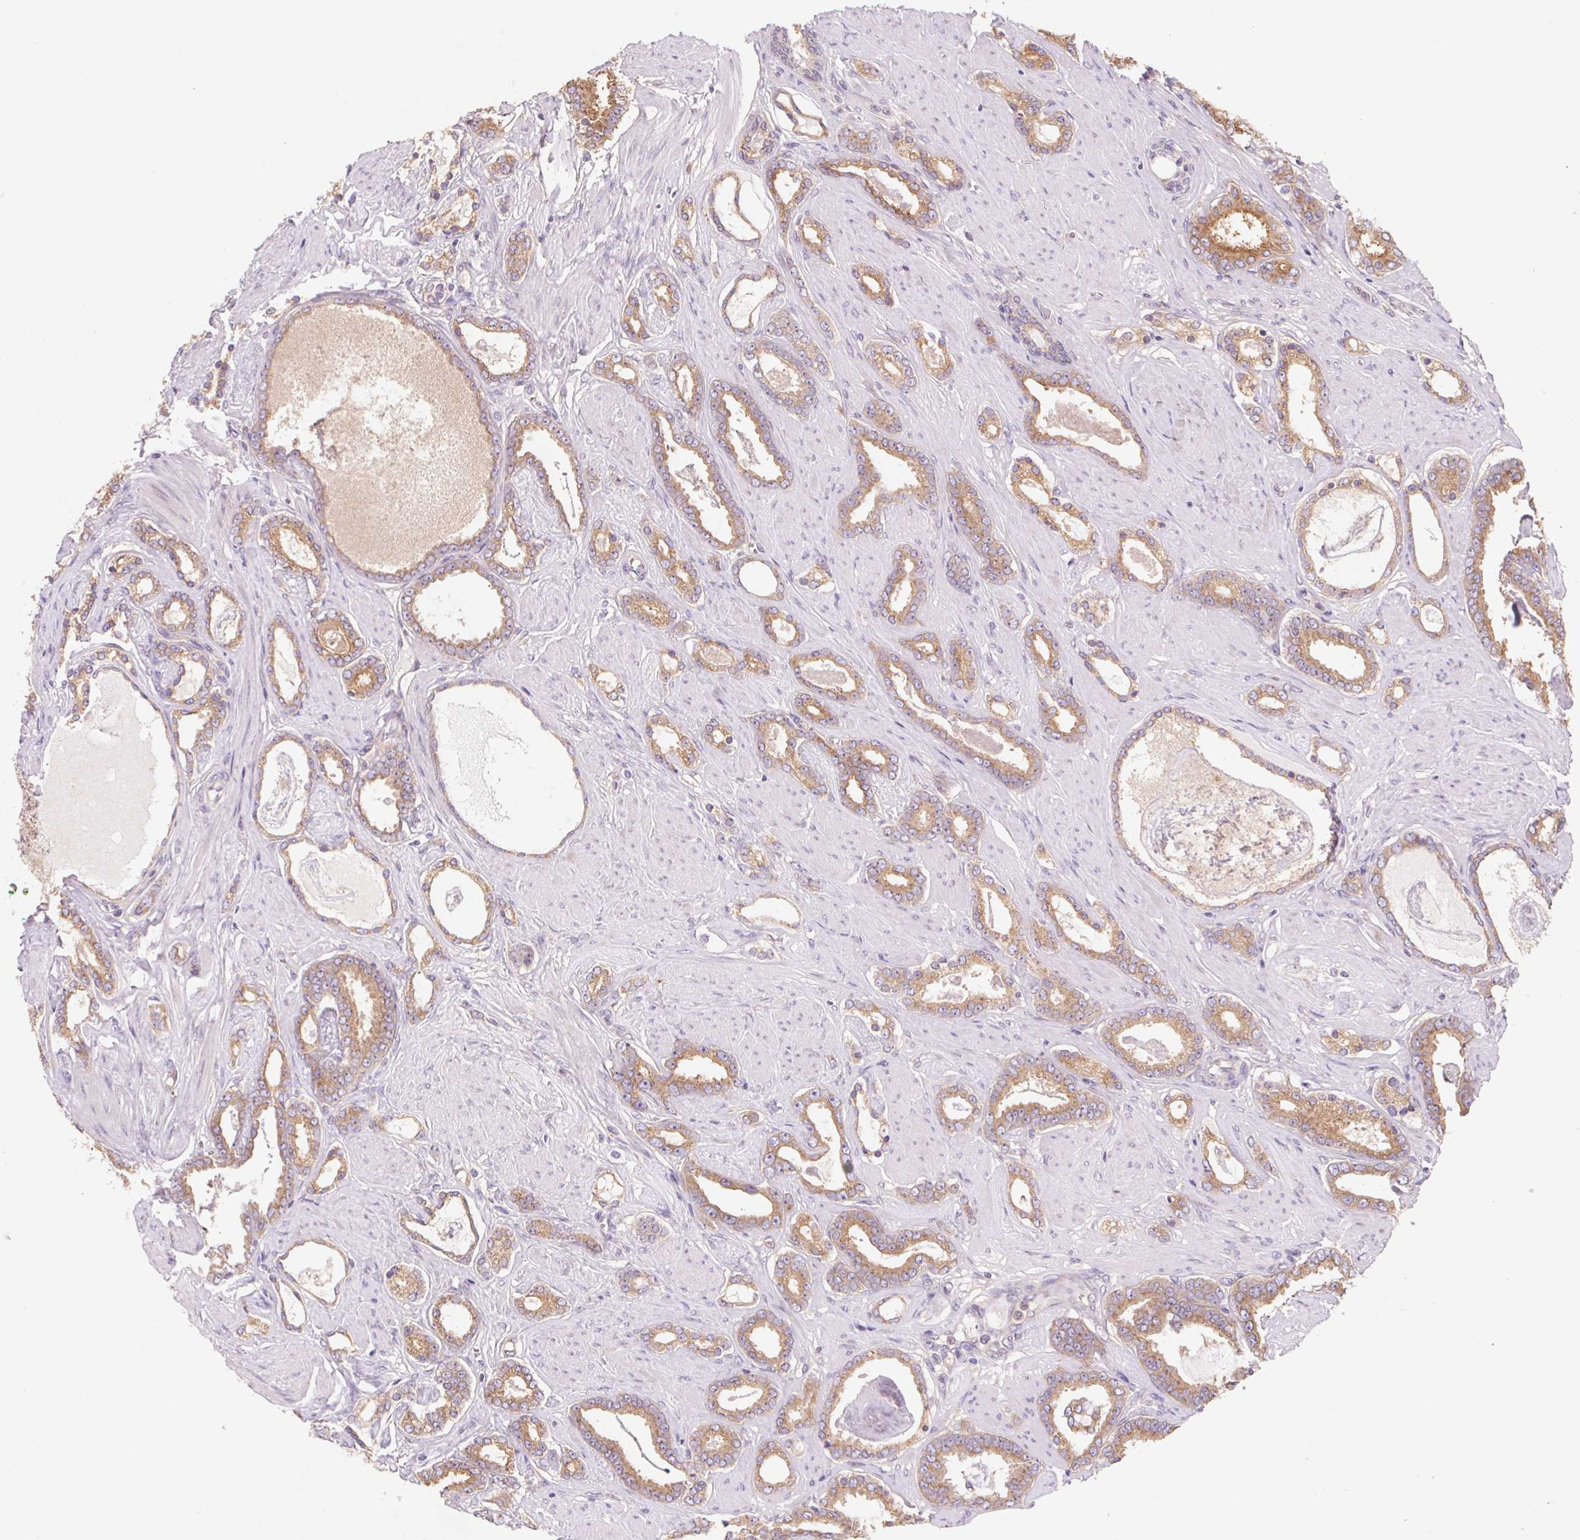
{"staining": {"intensity": "moderate", "quantity": ">75%", "location": "cytoplasmic/membranous"}, "tissue": "prostate cancer", "cell_type": "Tumor cells", "image_type": "cancer", "snomed": [{"axis": "morphology", "description": "Adenocarcinoma, High grade"}, {"axis": "topography", "description": "Prostate"}], "caption": "High-power microscopy captured an immunohistochemistry (IHC) micrograph of adenocarcinoma (high-grade) (prostate), revealing moderate cytoplasmic/membranous expression in about >75% of tumor cells. (IHC, brightfield microscopy, high magnification).", "gene": "RAB1A", "patient": {"sex": "male", "age": 63}}